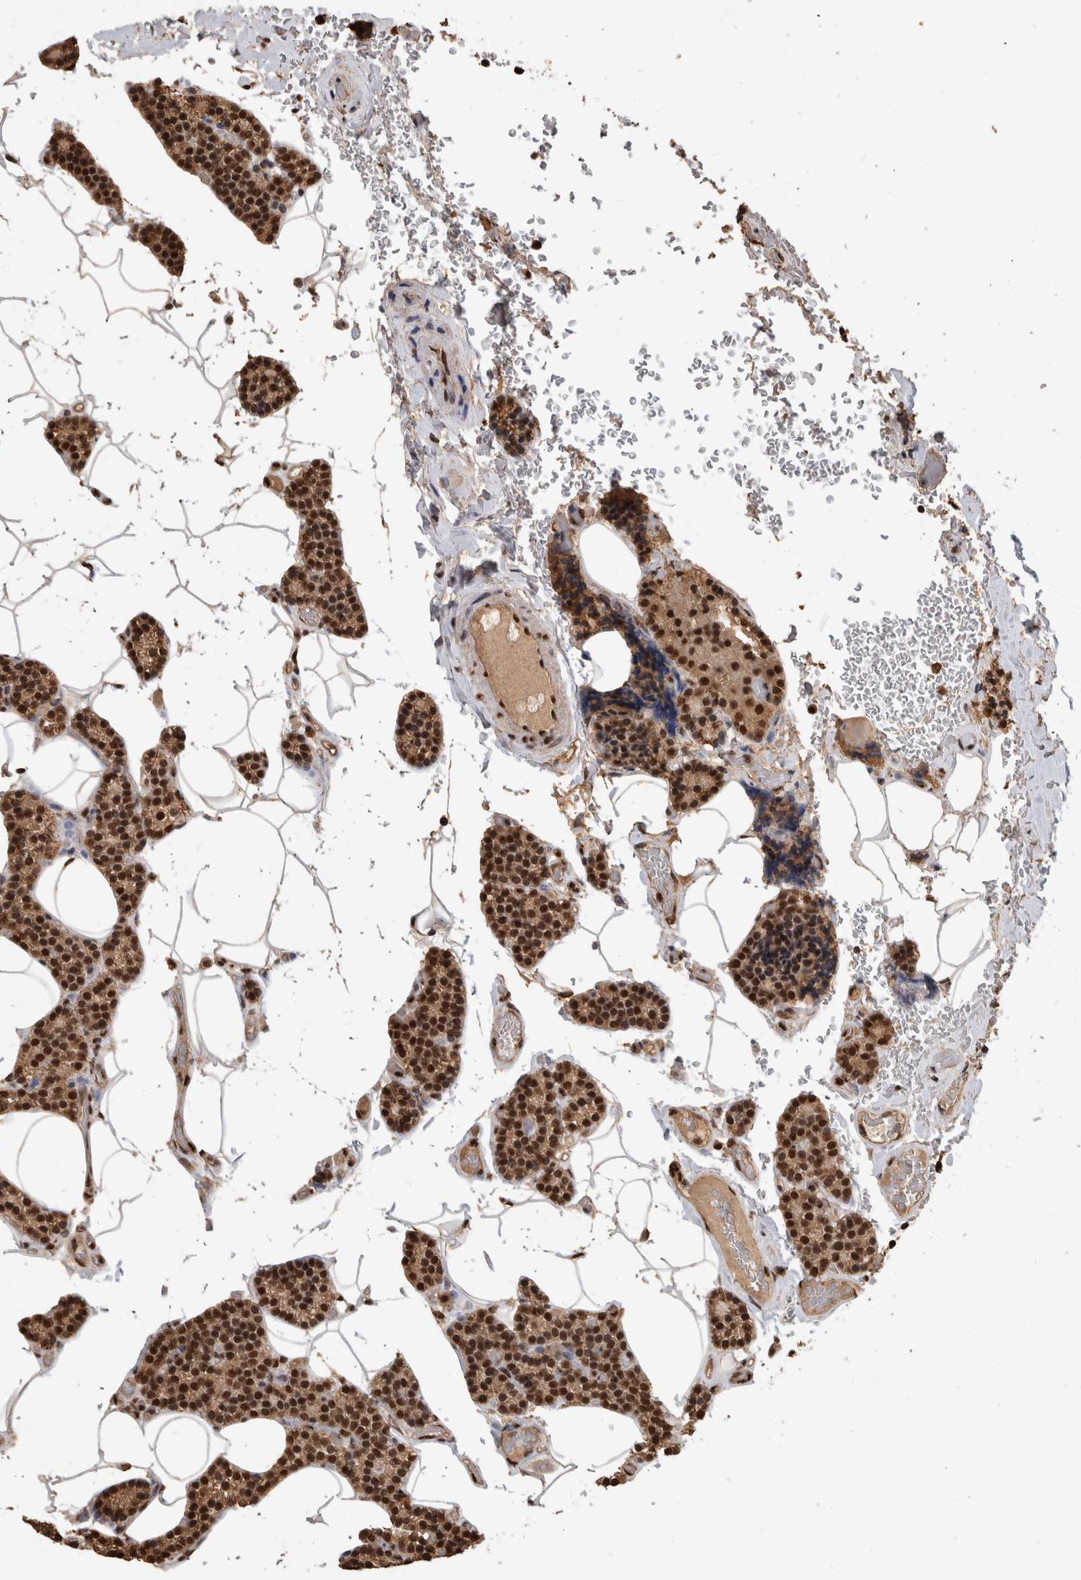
{"staining": {"intensity": "strong", "quantity": ">75%", "location": "nuclear"}, "tissue": "parathyroid gland", "cell_type": "Glandular cells", "image_type": "normal", "snomed": [{"axis": "morphology", "description": "Normal tissue, NOS"}, {"axis": "topography", "description": "Parathyroid gland"}], "caption": "Glandular cells reveal strong nuclear expression in about >75% of cells in benign parathyroid gland.", "gene": "RAD50", "patient": {"sex": "male", "age": 52}}